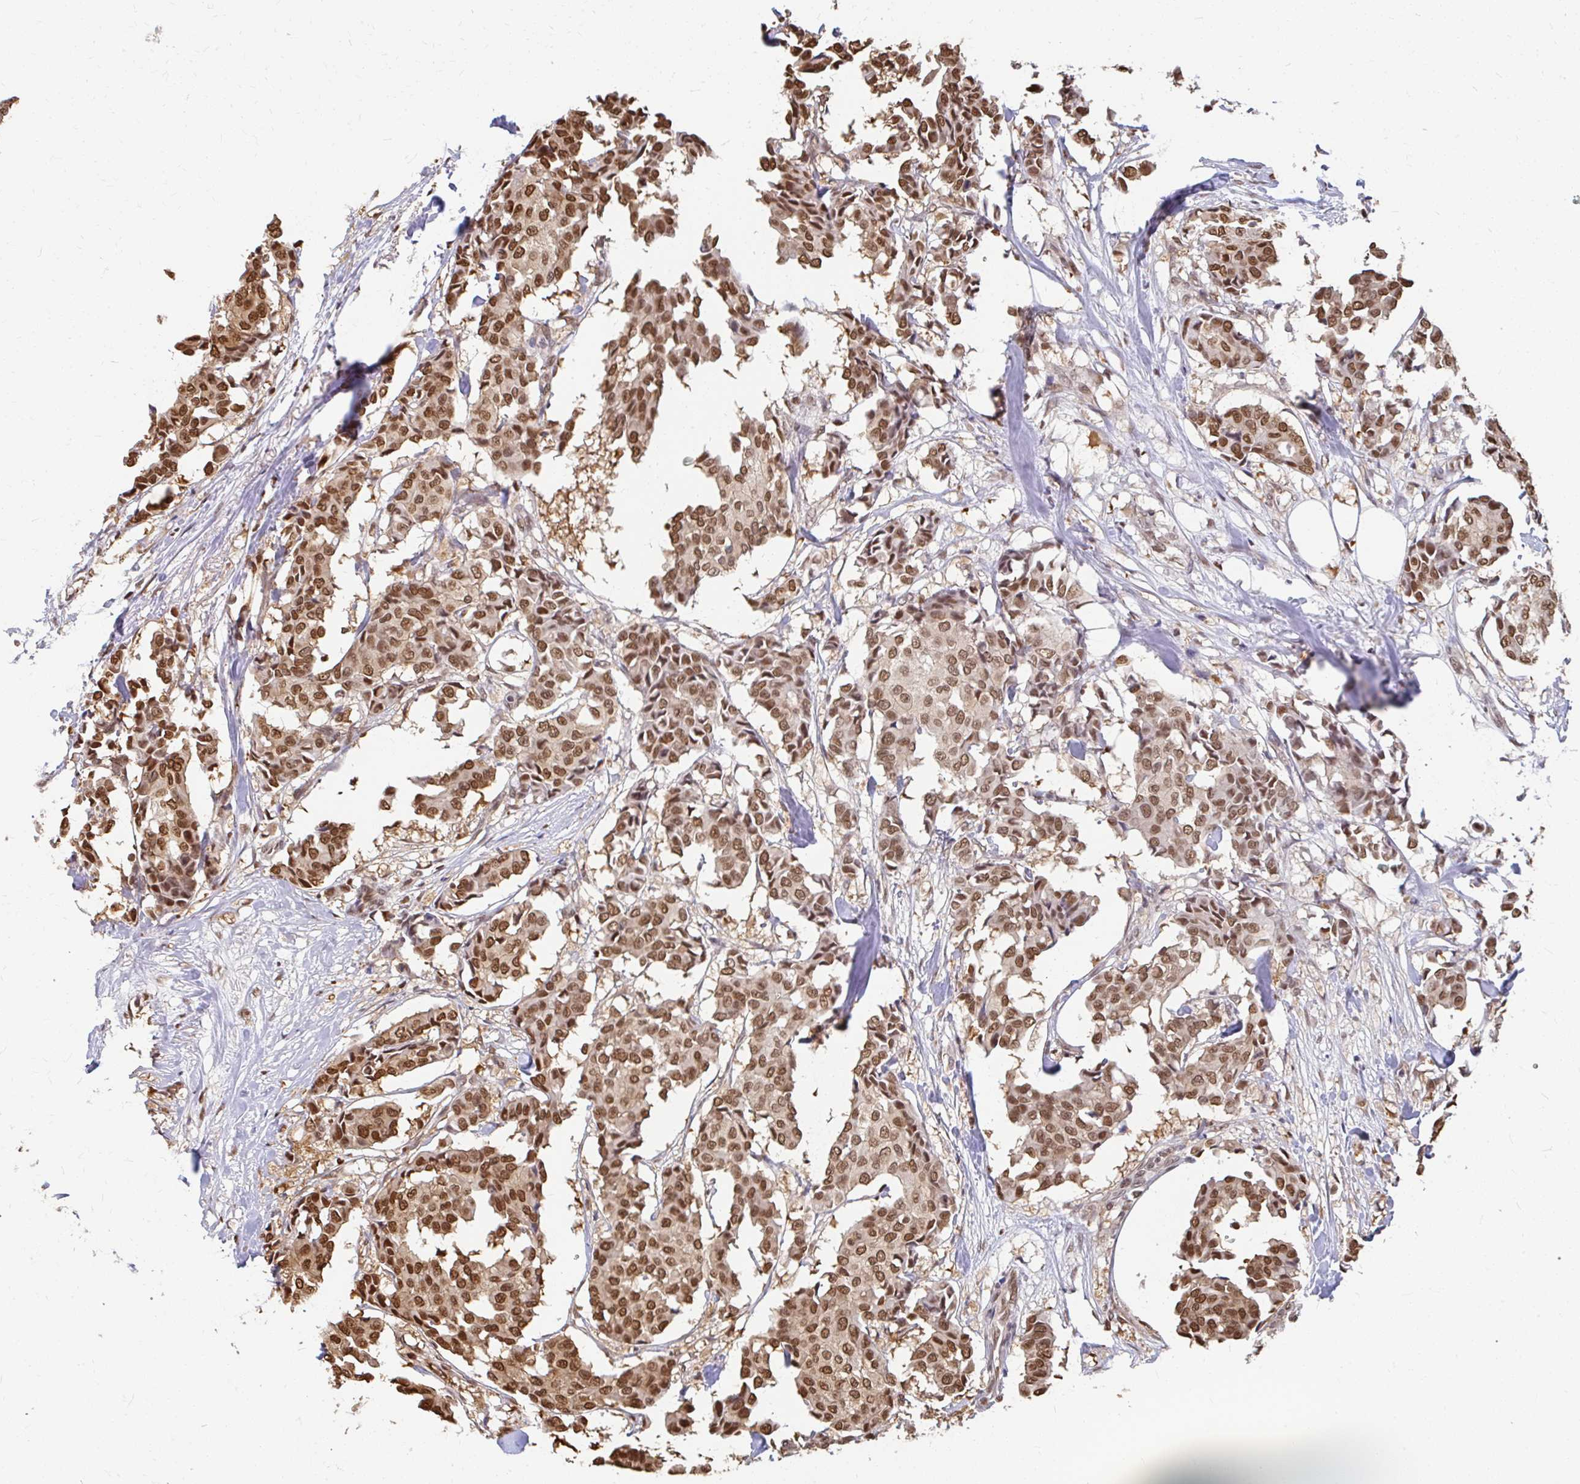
{"staining": {"intensity": "moderate", "quantity": ">75%", "location": "cytoplasmic/membranous,nuclear"}, "tissue": "breast cancer", "cell_type": "Tumor cells", "image_type": "cancer", "snomed": [{"axis": "morphology", "description": "Duct carcinoma"}, {"axis": "topography", "description": "Breast"}], "caption": "Brown immunohistochemical staining in invasive ductal carcinoma (breast) displays moderate cytoplasmic/membranous and nuclear staining in about >75% of tumor cells. Nuclei are stained in blue.", "gene": "XPO1", "patient": {"sex": "female", "age": 75}}